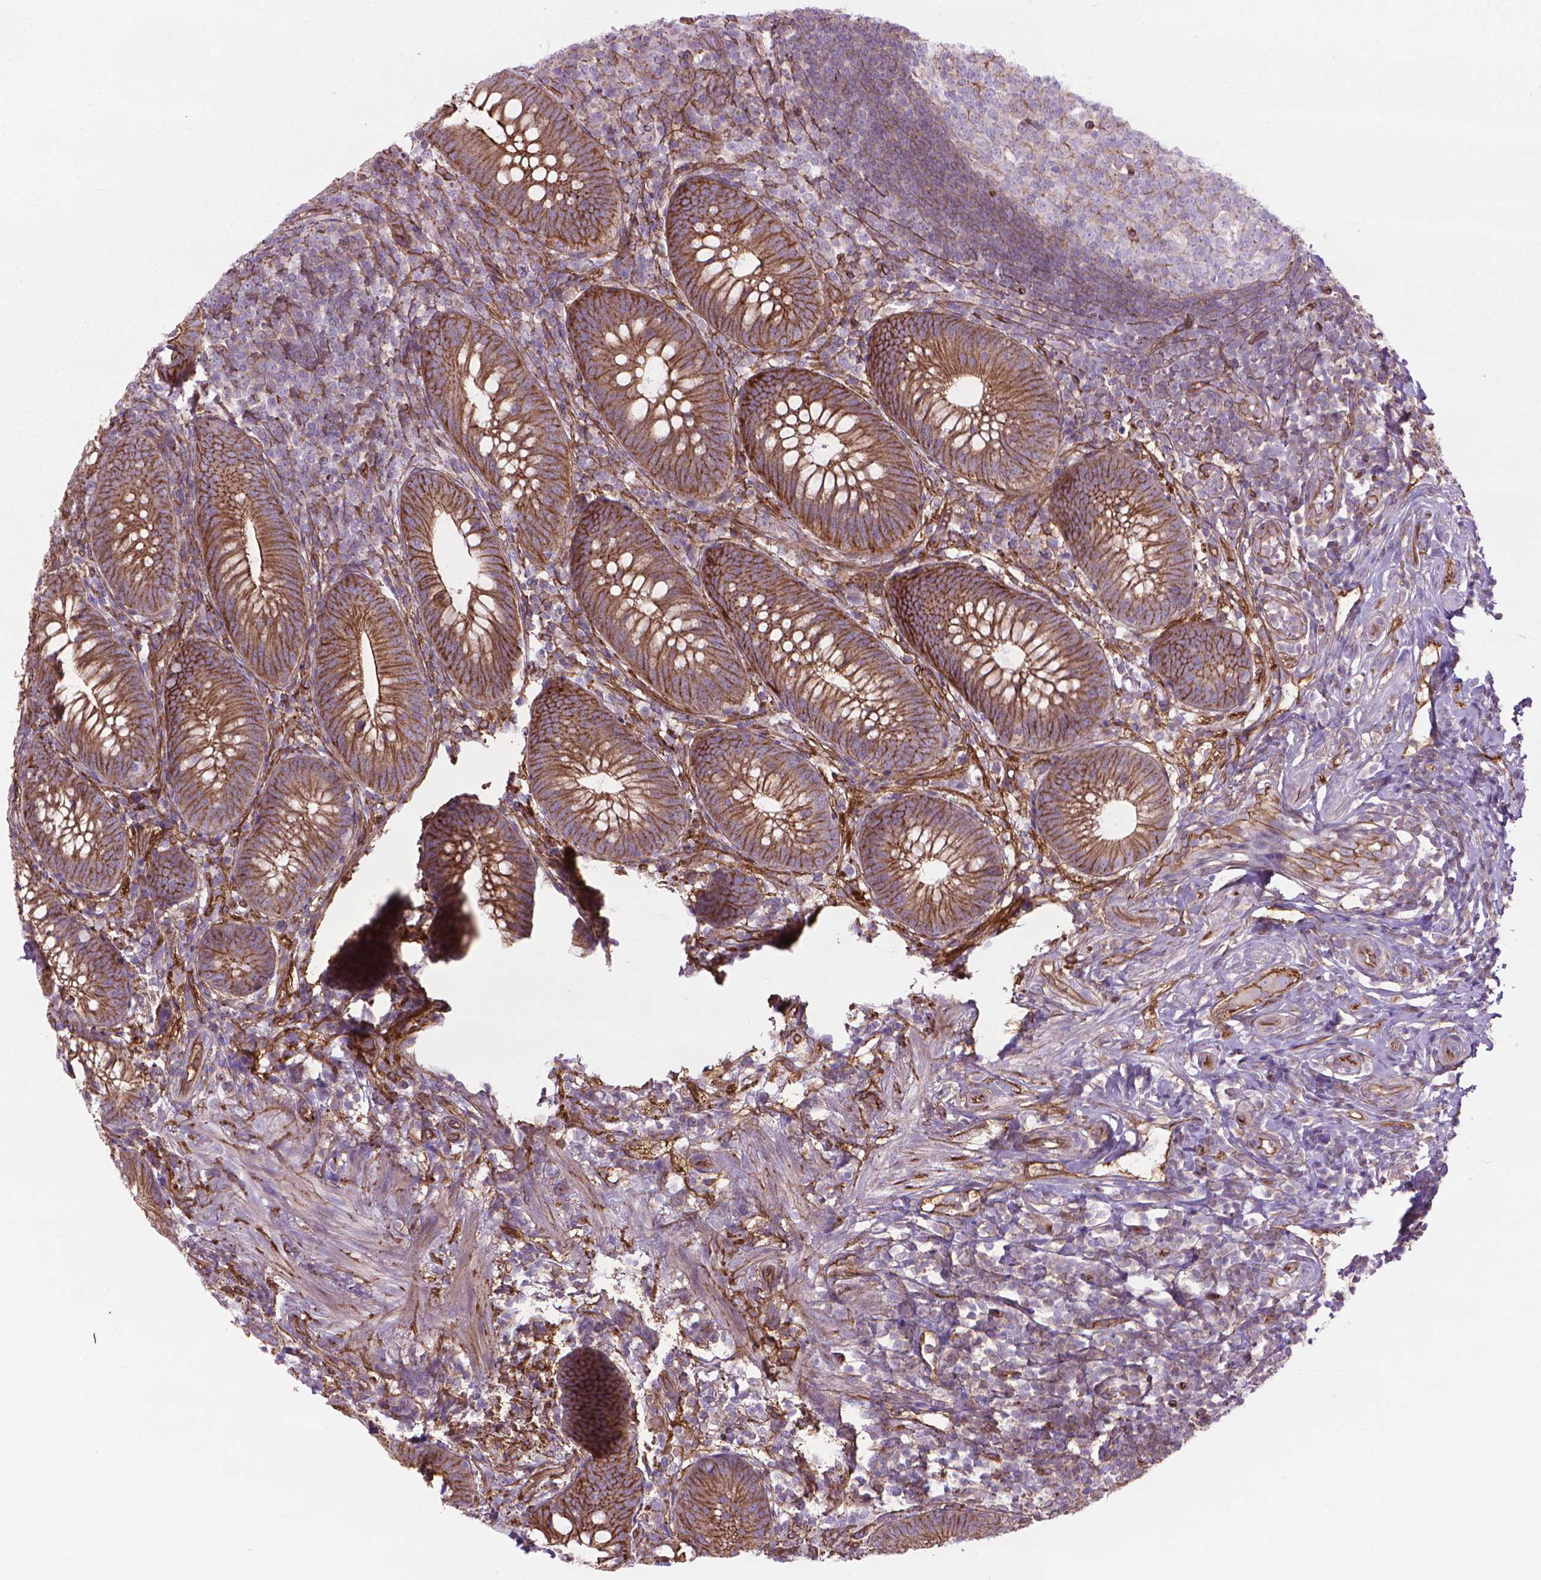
{"staining": {"intensity": "strong", "quantity": ">75%", "location": "cytoplasmic/membranous,nuclear"}, "tissue": "appendix", "cell_type": "Glandular cells", "image_type": "normal", "snomed": [{"axis": "morphology", "description": "Normal tissue, NOS"}, {"axis": "morphology", "description": "Inflammation, NOS"}, {"axis": "topography", "description": "Appendix"}], "caption": "Appendix stained for a protein displays strong cytoplasmic/membranous,nuclear positivity in glandular cells.", "gene": "TENT5A", "patient": {"sex": "male", "age": 16}}